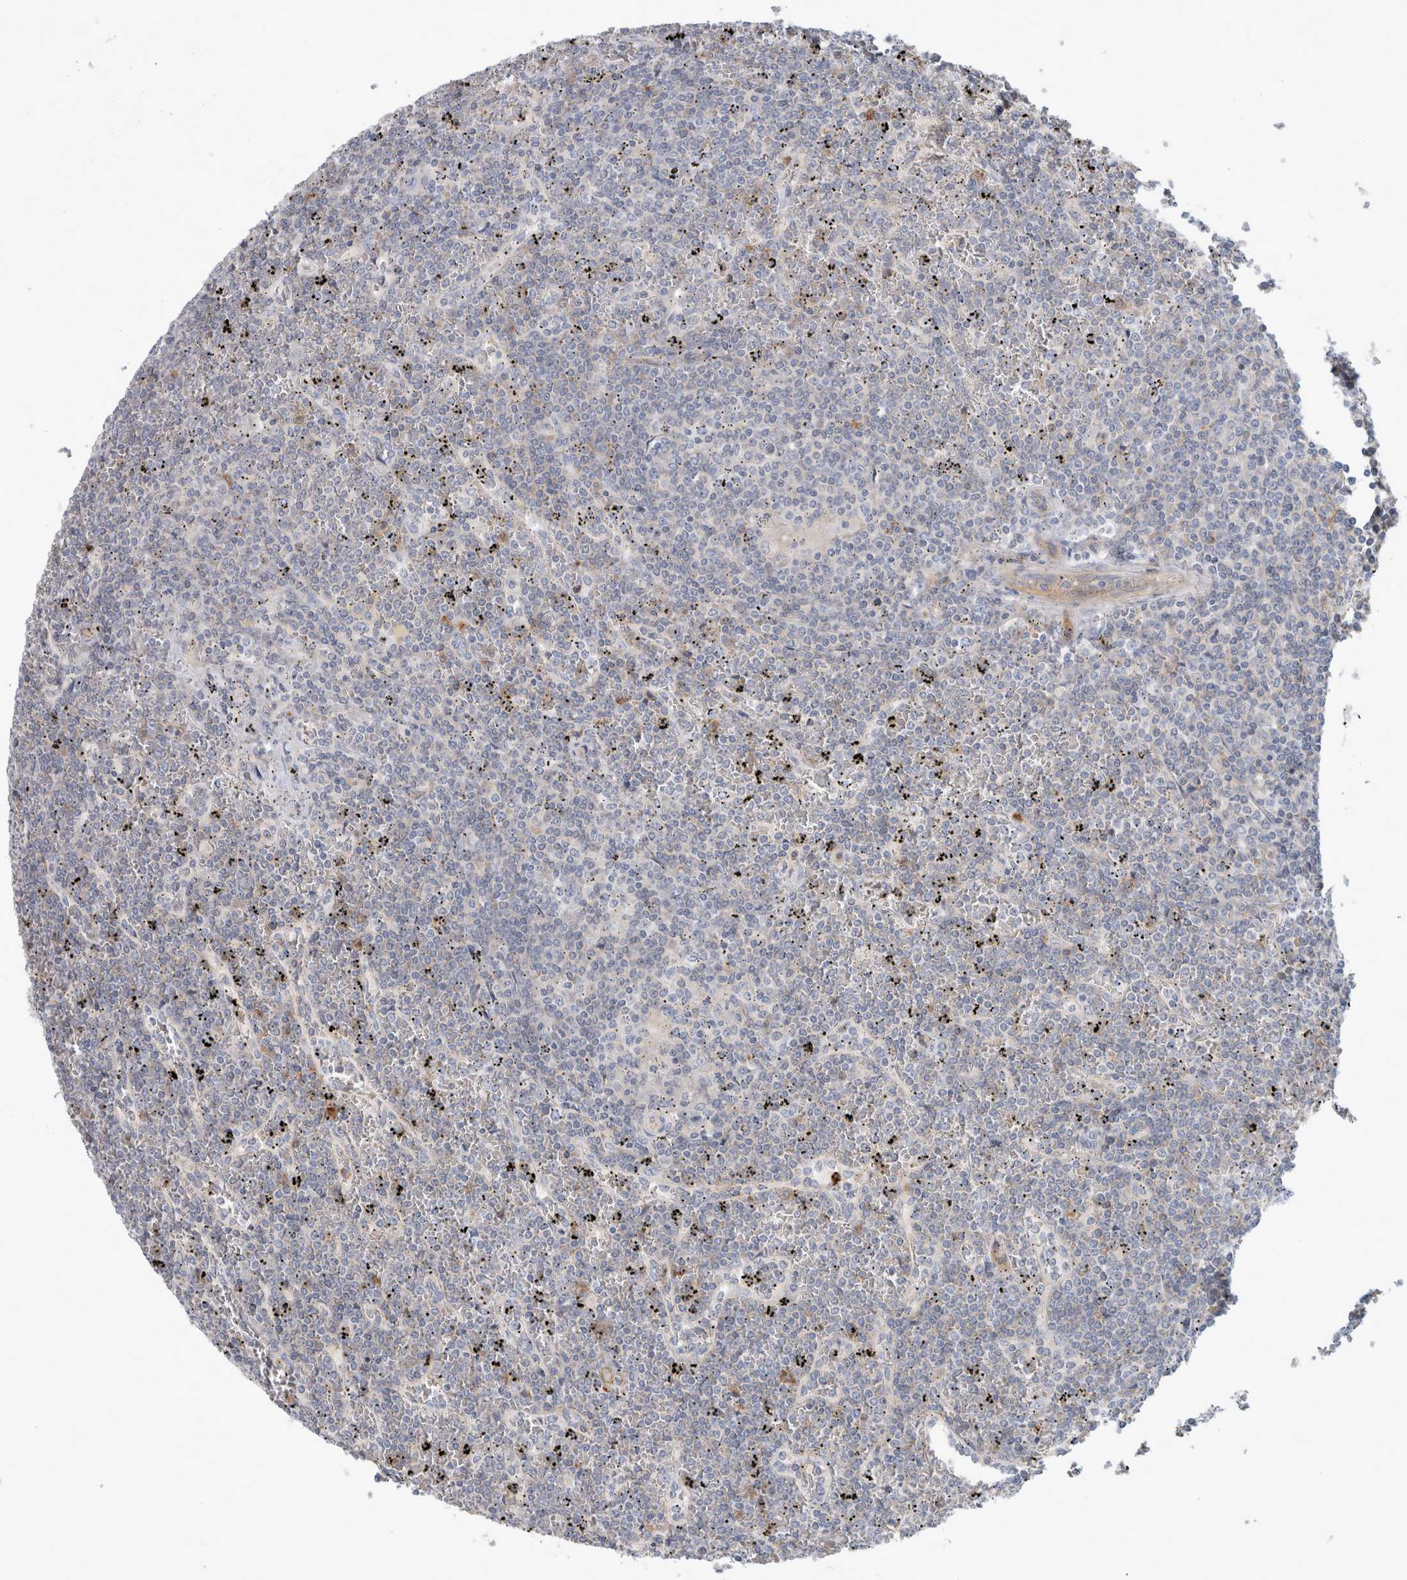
{"staining": {"intensity": "negative", "quantity": "none", "location": "none"}, "tissue": "lymphoma", "cell_type": "Tumor cells", "image_type": "cancer", "snomed": [{"axis": "morphology", "description": "Malignant lymphoma, non-Hodgkin's type, Low grade"}, {"axis": "topography", "description": "Spleen"}], "caption": "Immunohistochemistry image of neoplastic tissue: human malignant lymphoma, non-Hodgkin's type (low-grade) stained with DAB exhibits no significant protein positivity in tumor cells.", "gene": "CD55", "patient": {"sex": "female", "age": 19}}